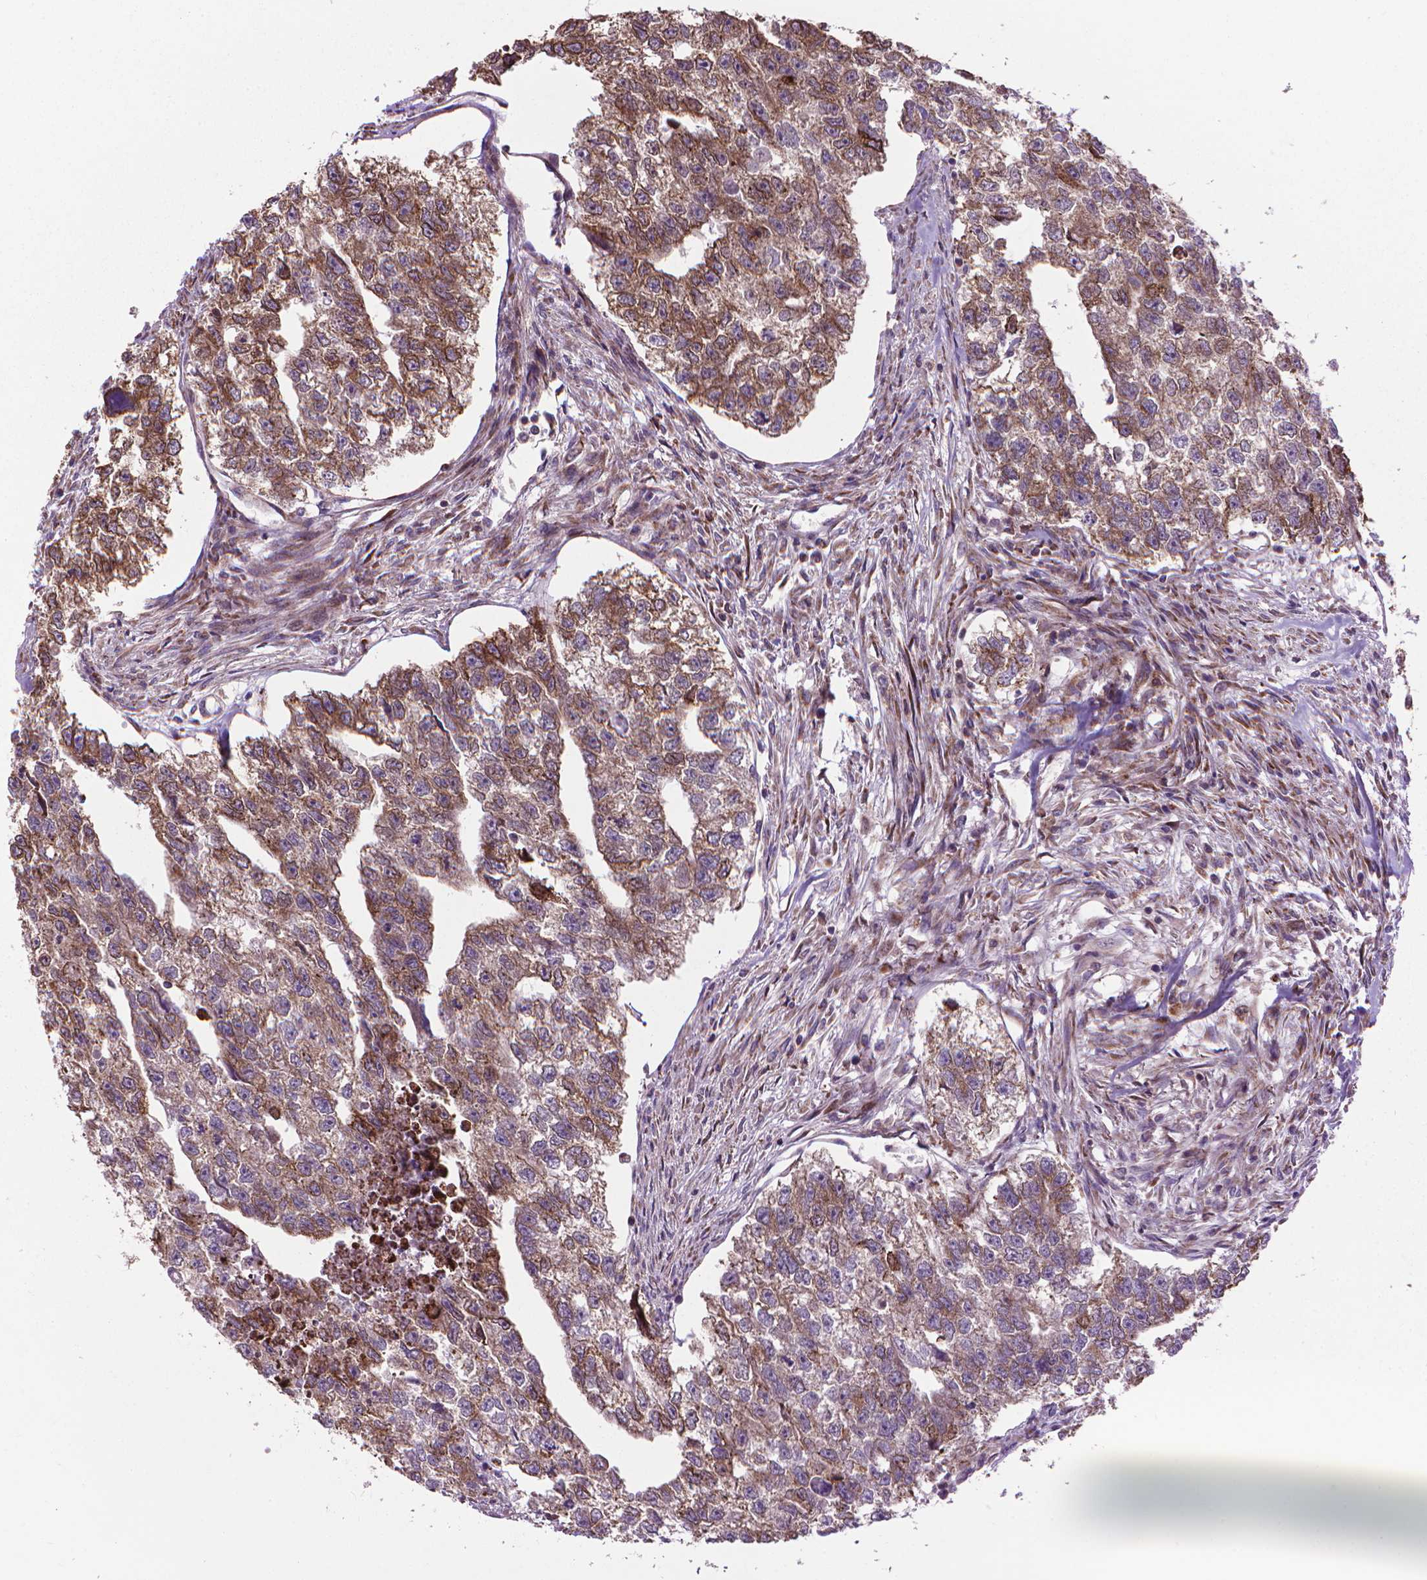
{"staining": {"intensity": "moderate", "quantity": ">75%", "location": "cytoplasmic/membranous"}, "tissue": "testis cancer", "cell_type": "Tumor cells", "image_type": "cancer", "snomed": [{"axis": "morphology", "description": "Carcinoma, Embryonal, NOS"}, {"axis": "morphology", "description": "Teratoma, malignant, NOS"}, {"axis": "topography", "description": "Testis"}], "caption": "High-power microscopy captured an immunohistochemistry (IHC) histopathology image of testis malignant teratoma, revealing moderate cytoplasmic/membranous expression in about >75% of tumor cells. The protein of interest is shown in brown color, while the nuclei are stained blue.", "gene": "MYH14", "patient": {"sex": "male", "age": 44}}